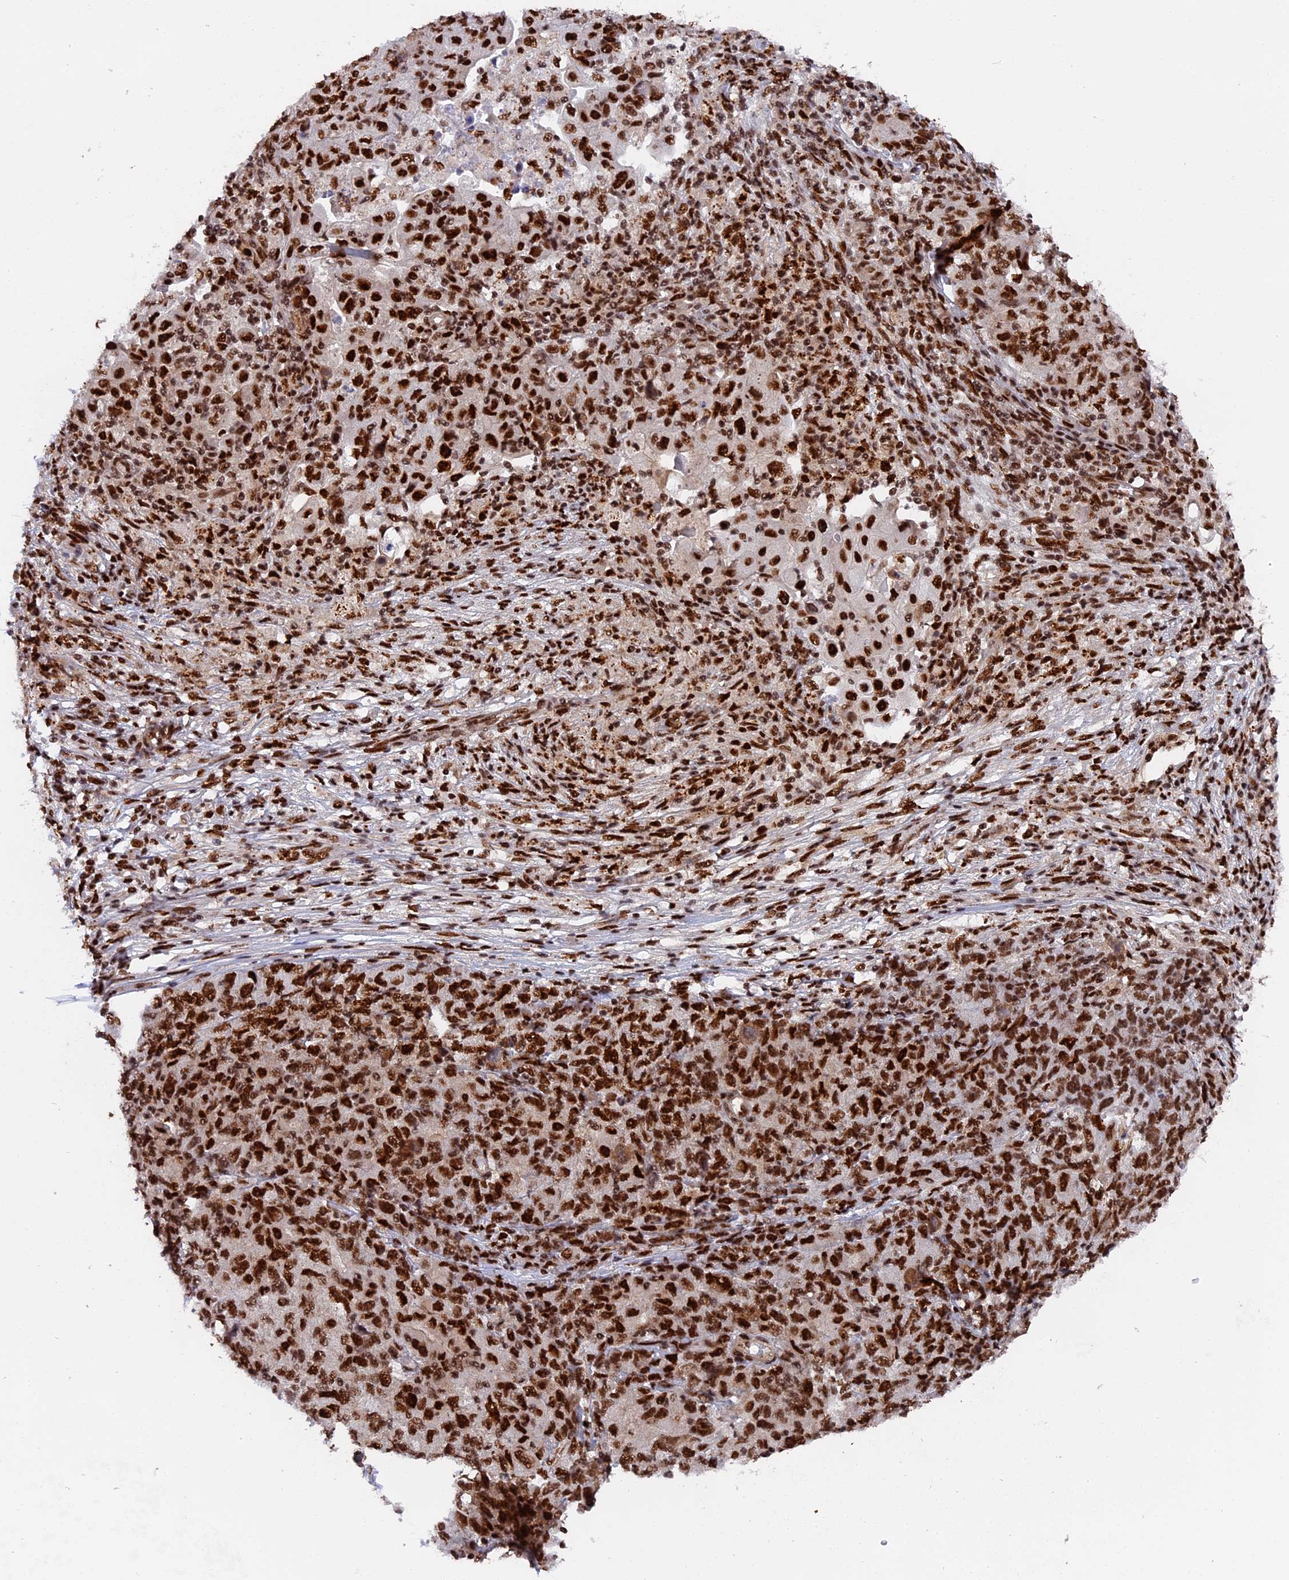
{"staining": {"intensity": "strong", "quantity": ">75%", "location": "nuclear"}, "tissue": "ovarian cancer", "cell_type": "Tumor cells", "image_type": "cancer", "snomed": [{"axis": "morphology", "description": "Carcinoma, endometroid"}, {"axis": "topography", "description": "Ovary"}], "caption": "Ovarian cancer stained for a protein exhibits strong nuclear positivity in tumor cells.", "gene": "RAMAC", "patient": {"sex": "female", "age": 42}}